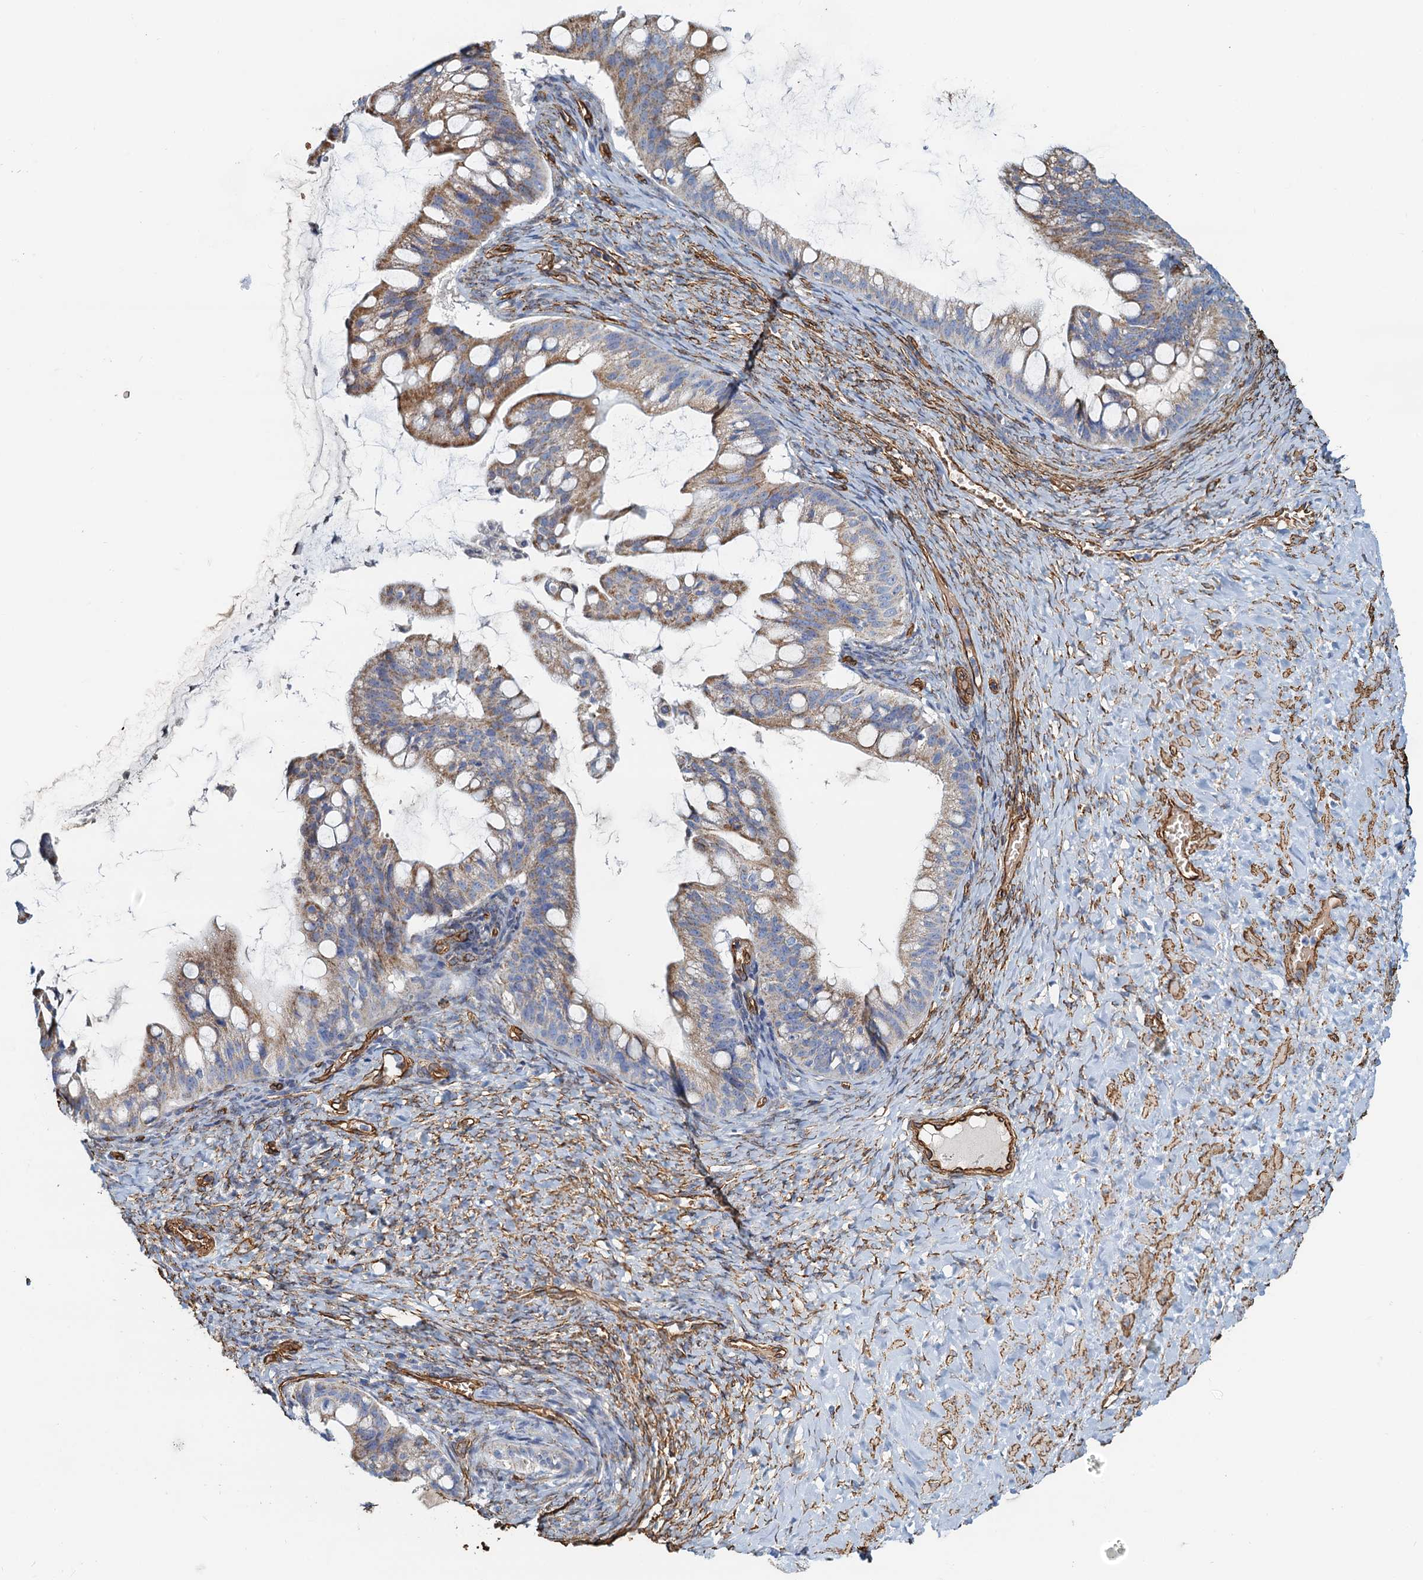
{"staining": {"intensity": "weak", "quantity": ">75%", "location": "cytoplasmic/membranous"}, "tissue": "ovarian cancer", "cell_type": "Tumor cells", "image_type": "cancer", "snomed": [{"axis": "morphology", "description": "Cystadenocarcinoma, mucinous, NOS"}, {"axis": "topography", "description": "Ovary"}], "caption": "A low amount of weak cytoplasmic/membranous expression is seen in about >75% of tumor cells in ovarian mucinous cystadenocarcinoma tissue.", "gene": "DGKG", "patient": {"sex": "female", "age": 73}}